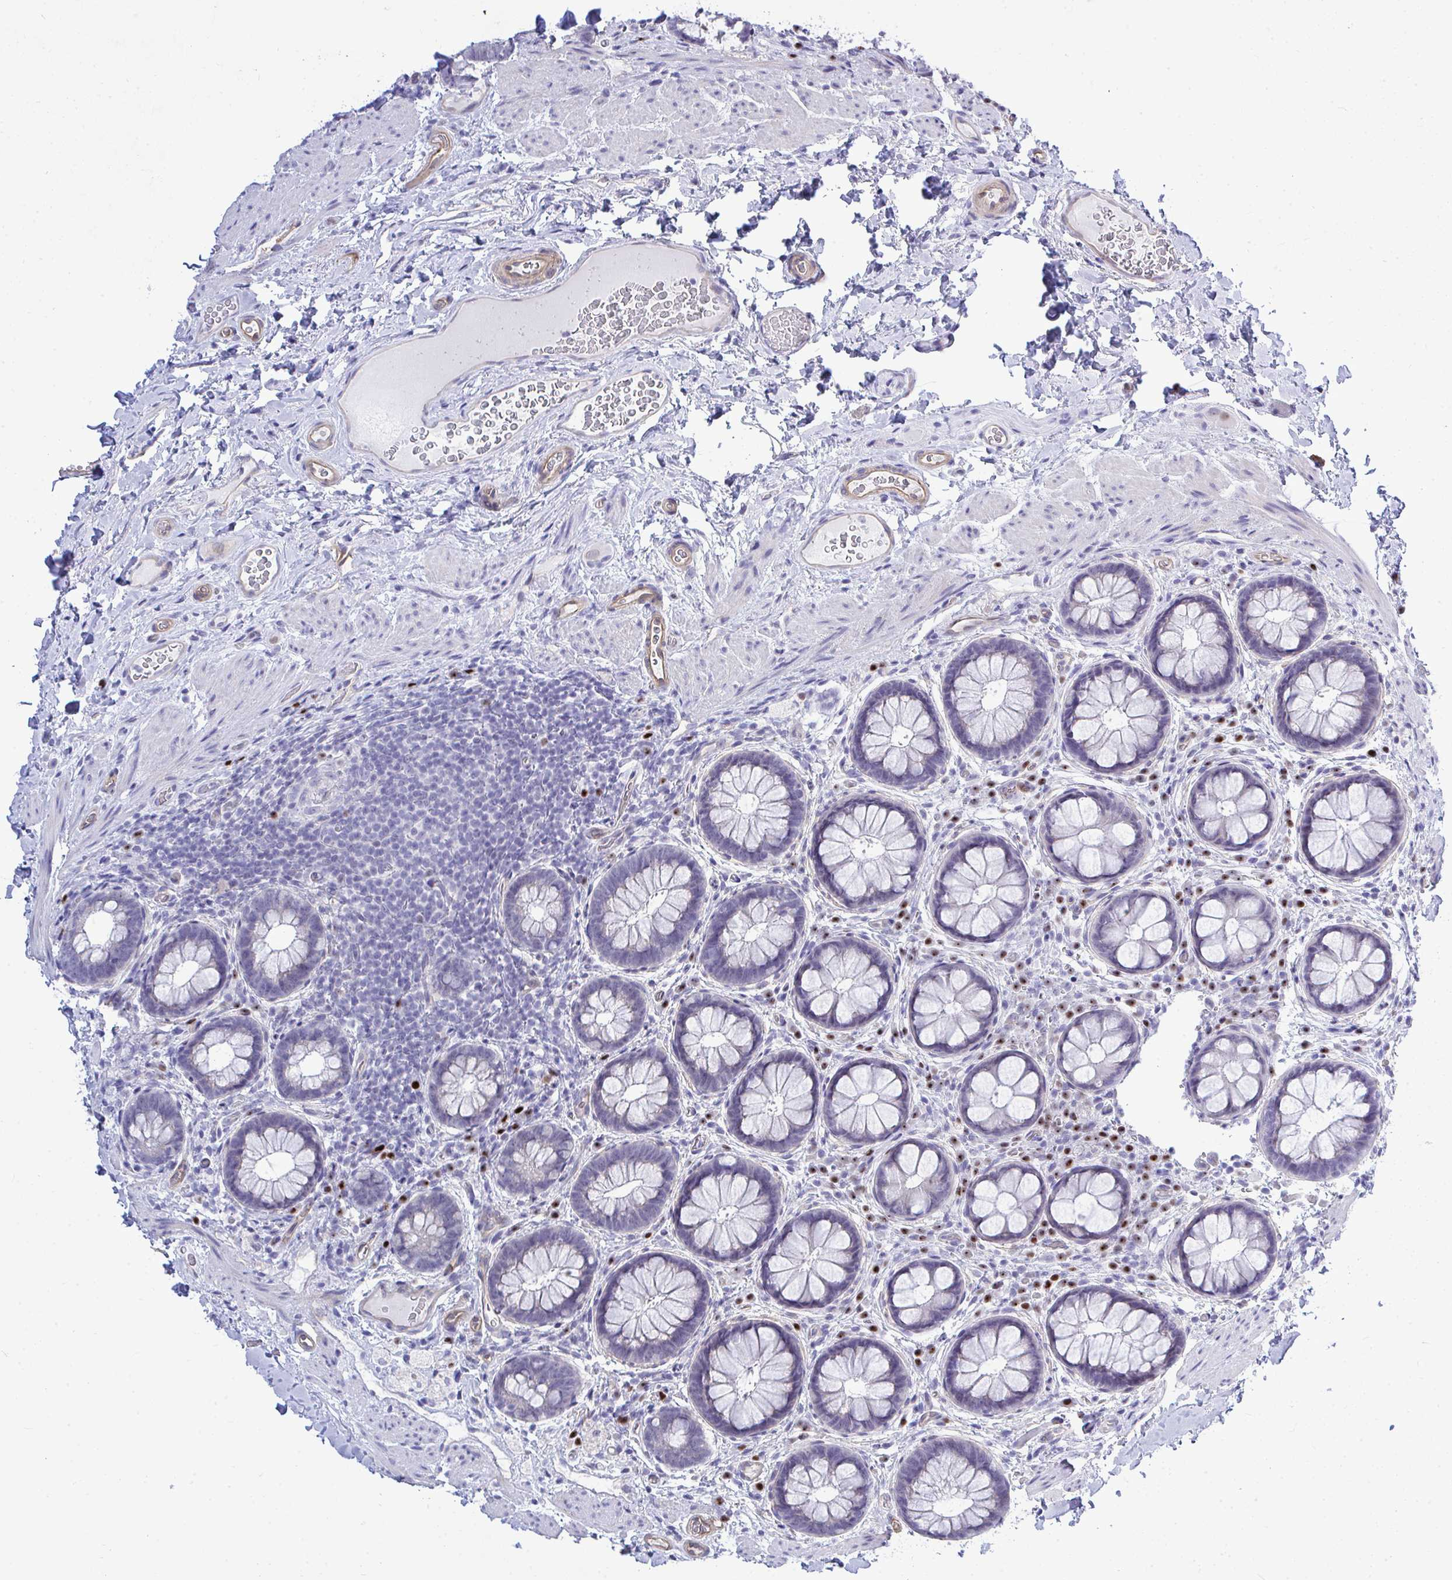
{"staining": {"intensity": "negative", "quantity": "none", "location": "none"}, "tissue": "rectum", "cell_type": "Glandular cells", "image_type": "normal", "snomed": [{"axis": "morphology", "description": "Normal tissue, NOS"}, {"axis": "topography", "description": "Rectum"}], "caption": "Protein analysis of unremarkable rectum displays no significant positivity in glandular cells.", "gene": "SLC25A51", "patient": {"sex": "female", "age": 69}}